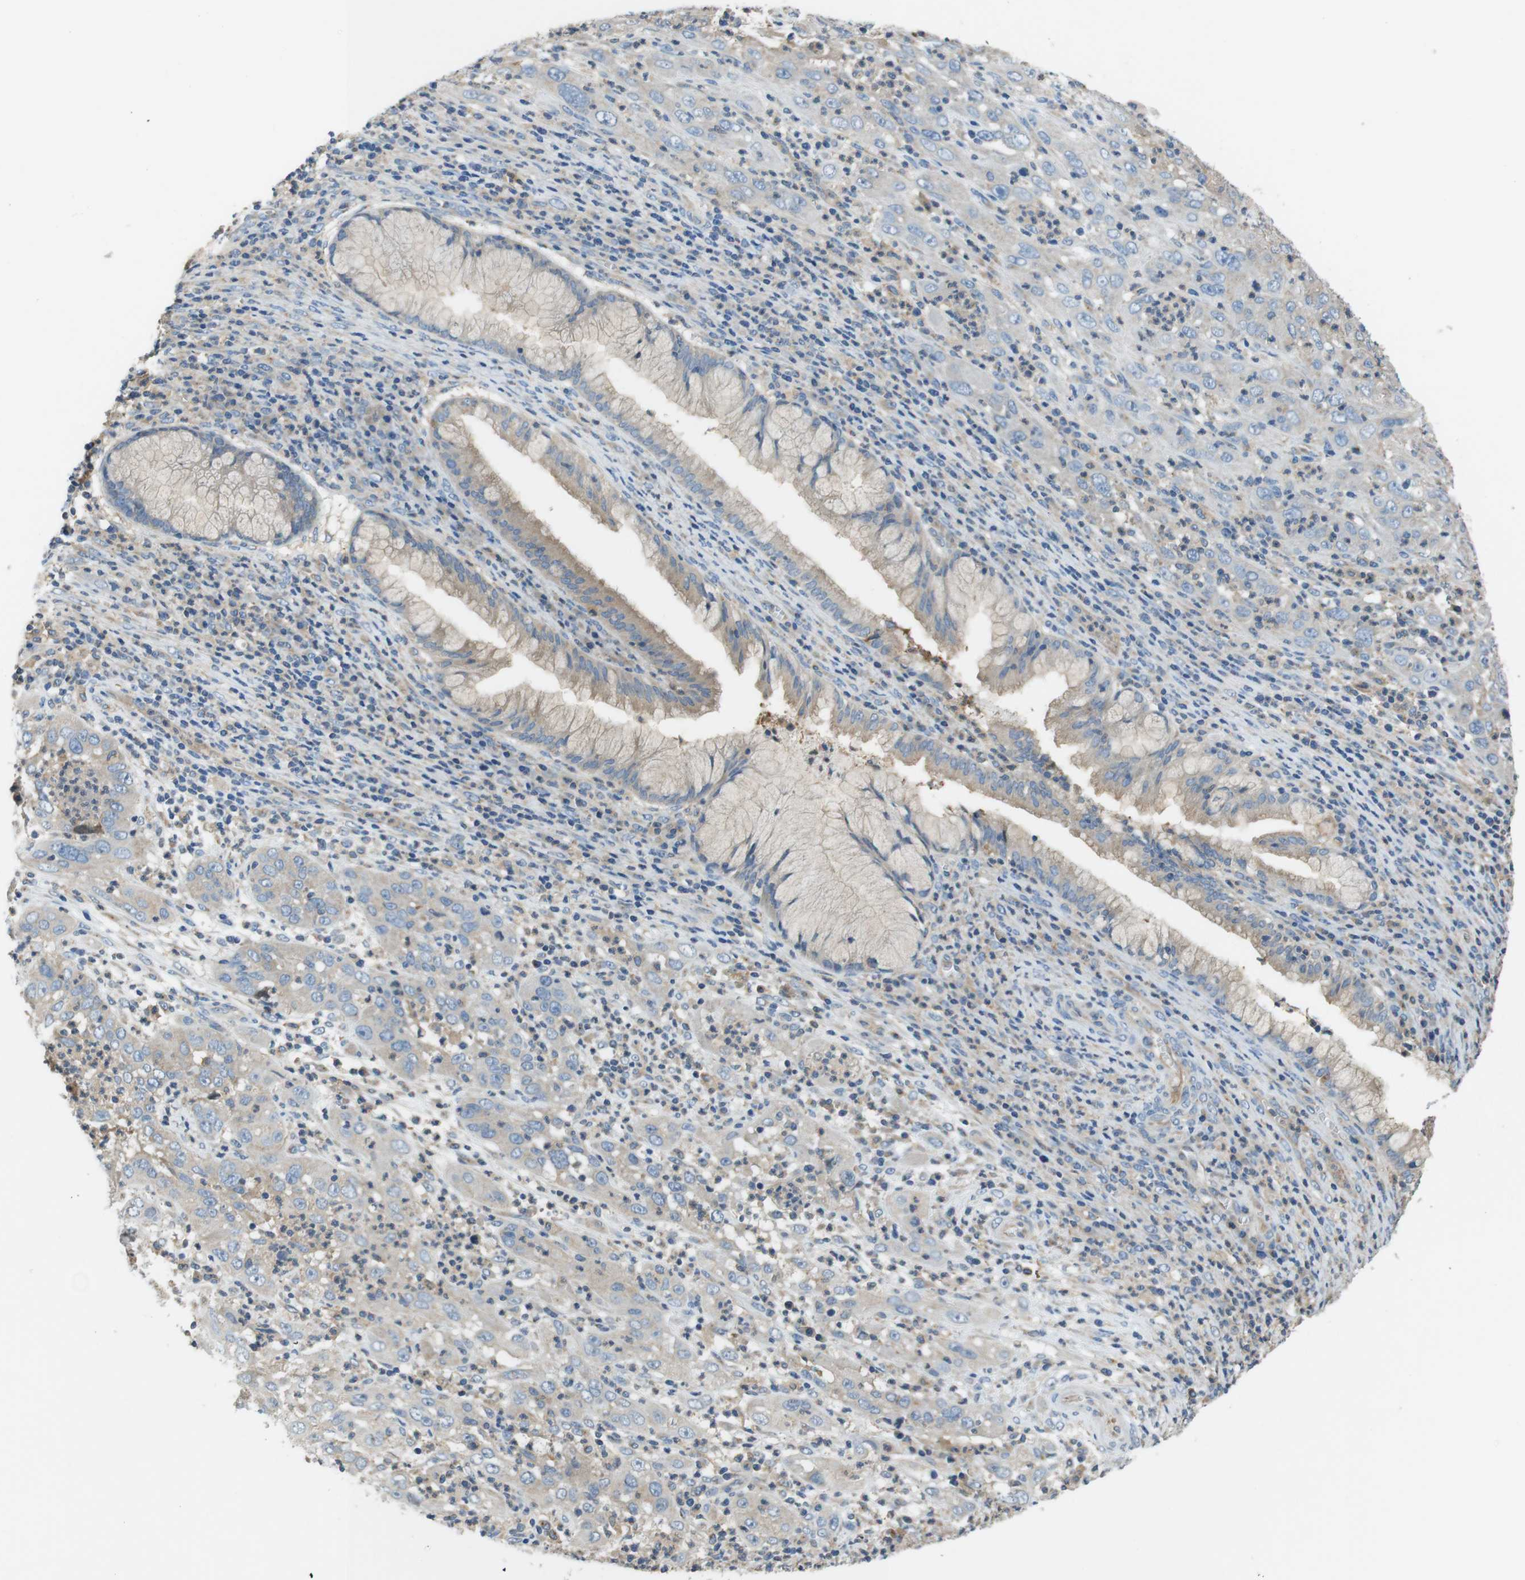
{"staining": {"intensity": "weak", "quantity": "<25%", "location": "cytoplasmic/membranous"}, "tissue": "cervical cancer", "cell_type": "Tumor cells", "image_type": "cancer", "snomed": [{"axis": "morphology", "description": "Squamous cell carcinoma, NOS"}, {"axis": "topography", "description": "Cervix"}], "caption": "Human cervical cancer stained for a protein using immunohistochemistry demonstrates no positivity in tumor cells.", "gene": "DCTN1", "patient": {"sex": "female", "age": 32}}